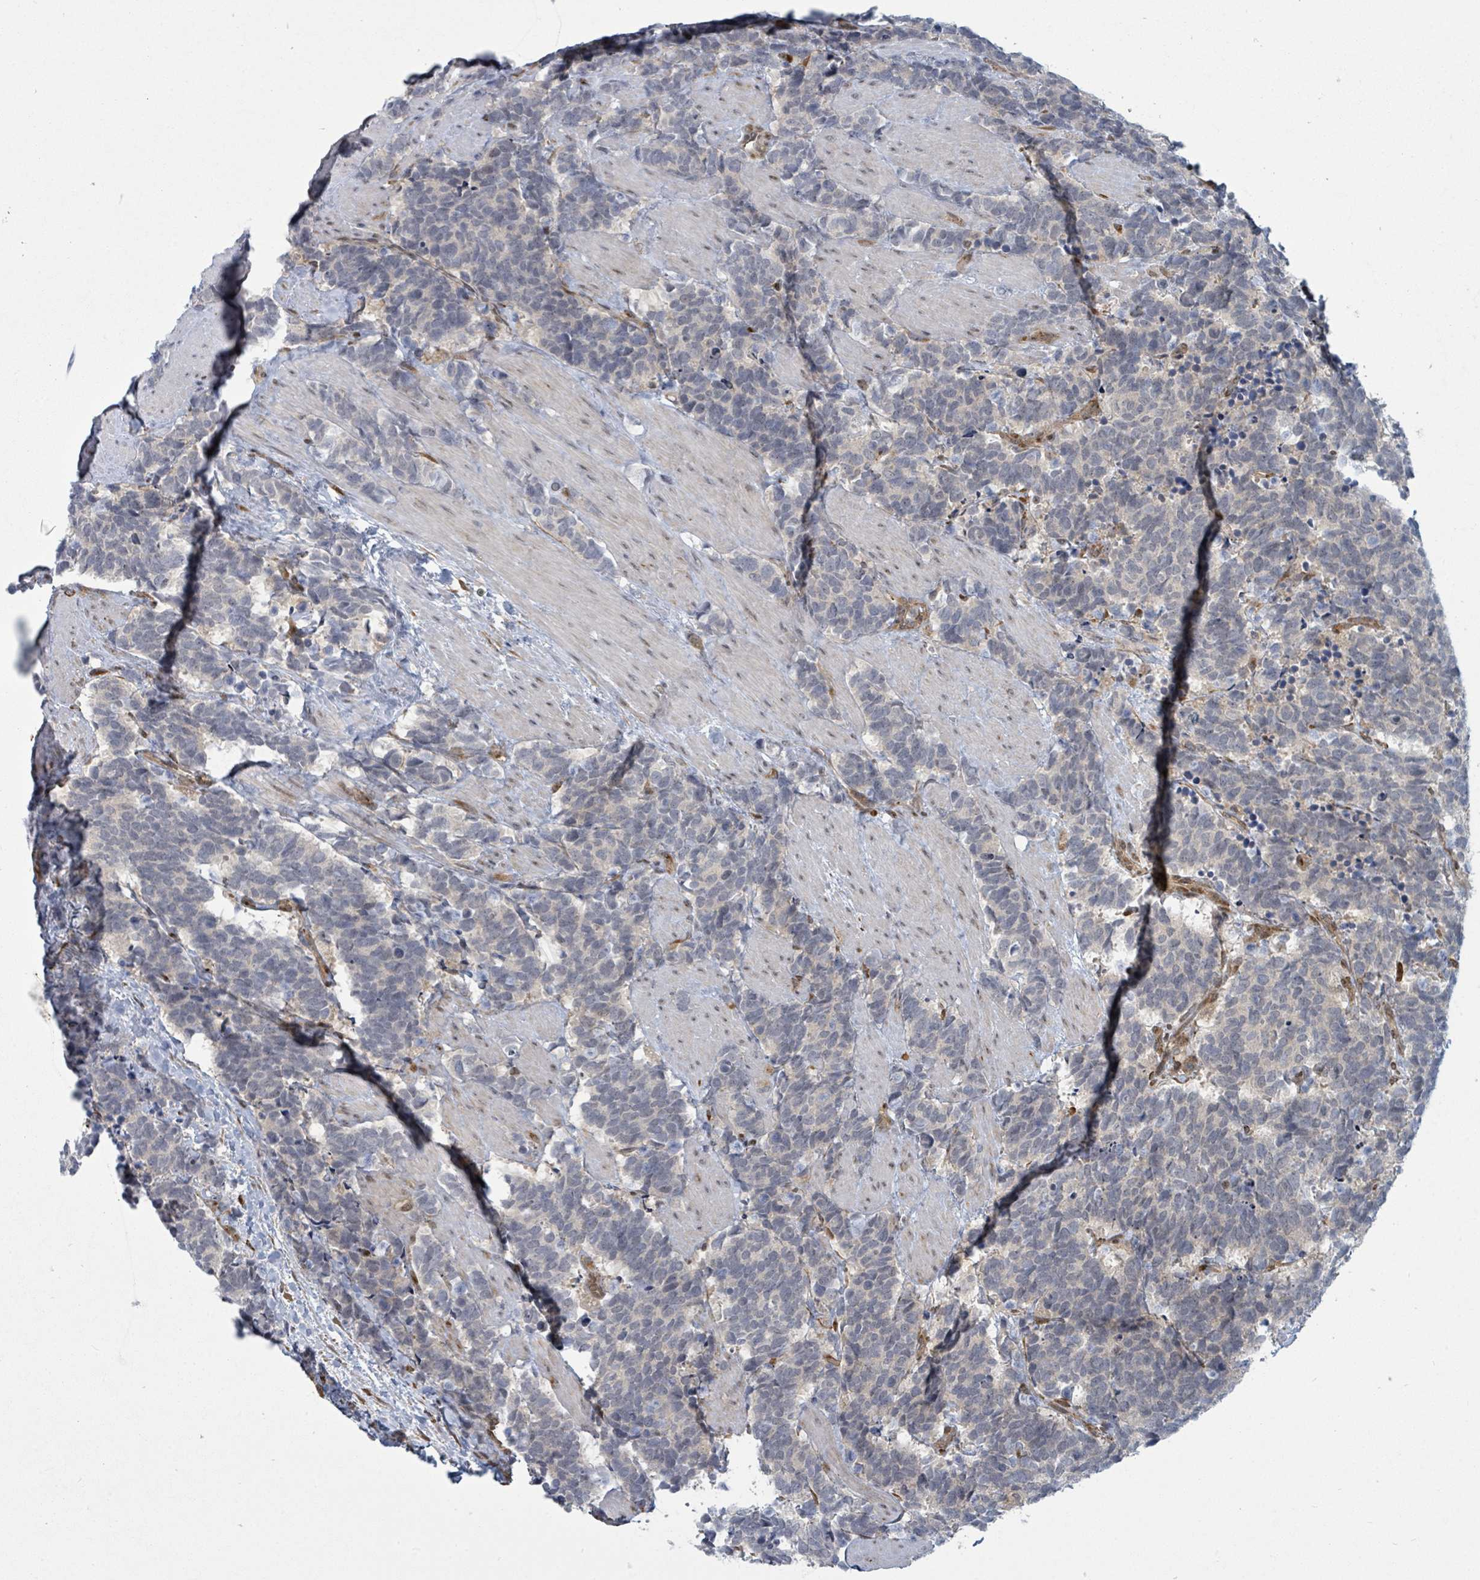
{"staining": {"intensity": "negative", "quantity": "none", "location": "none"}, "tissue": "carcinoid", "cell_type": "Tumor cells", "image_type": "cancer", "snomed": [{"axis": "morphology", "description": "Carcinoma, NOS"}, {"axis": "morphology", "description": "Carcinoid, malignant, NOS"}, {"axis": "topography", "description": "Prostate"}], "caption": "This is a histopathology image of IHC staining of carcinoma, which shows no staining in tumor cells.", "gene": "PSMG2", "patient": {"sex": "male", "age": 57}}